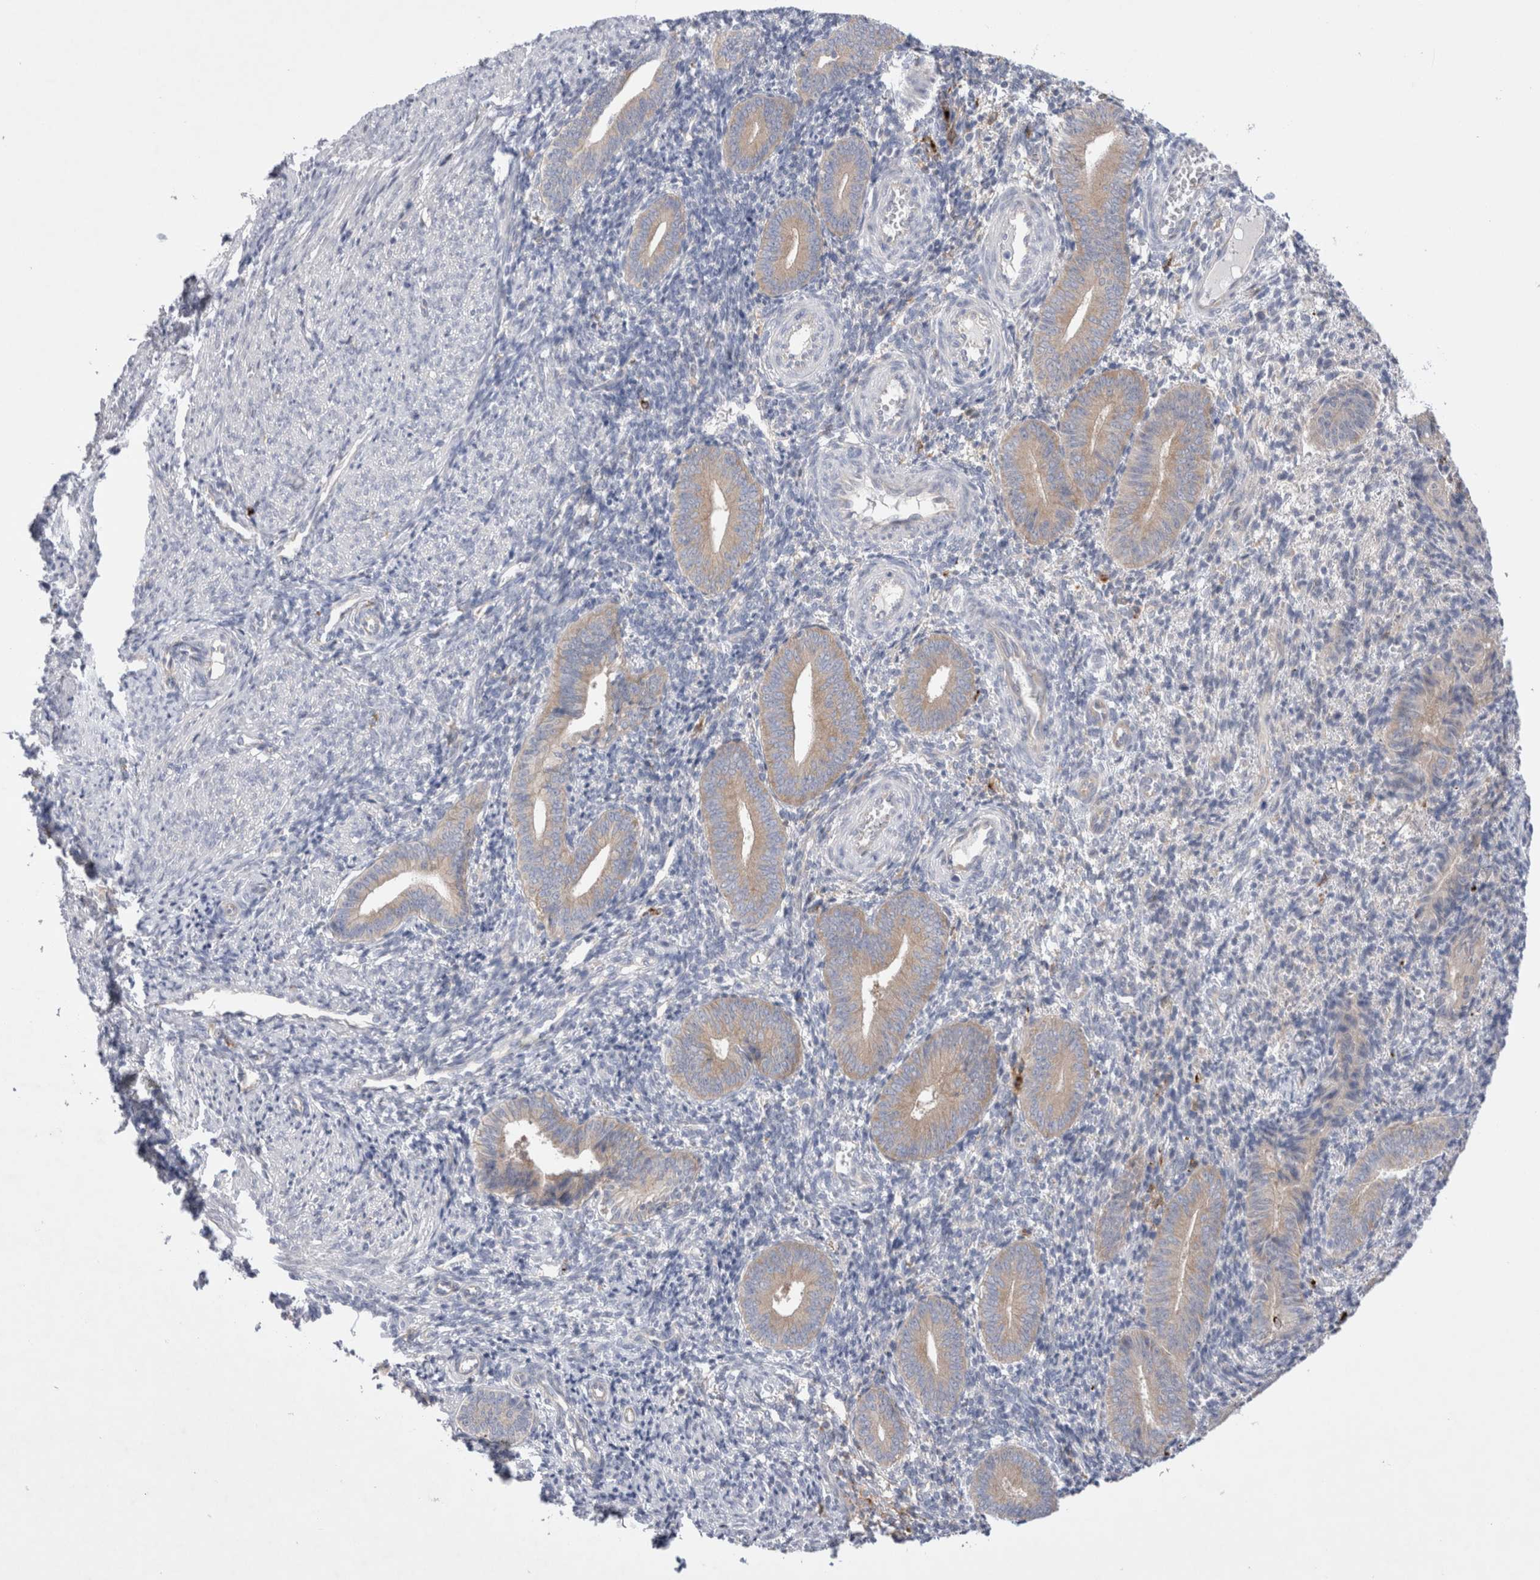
{"staining": {"intensity": "negative", "quantity": "none", "location": "none"}, "tissue": "endometrium", "cell_type": "Cells in endometrial stroma", "image_type": "normal", "snomed": [{"axis": "morphology", "description": "Normal tissue, NOS"}, {"axis": "topography", "description": "Uterus"}, {"axis": "topography", "description": "Endometrium"}], "caption": "Immunohistochemistry (IHC) of benign human endometrium exhibits no staining in cells in endometrial stroma.", "gene": "RBM12B", "patient": {"sex": "female", "age": 33}}